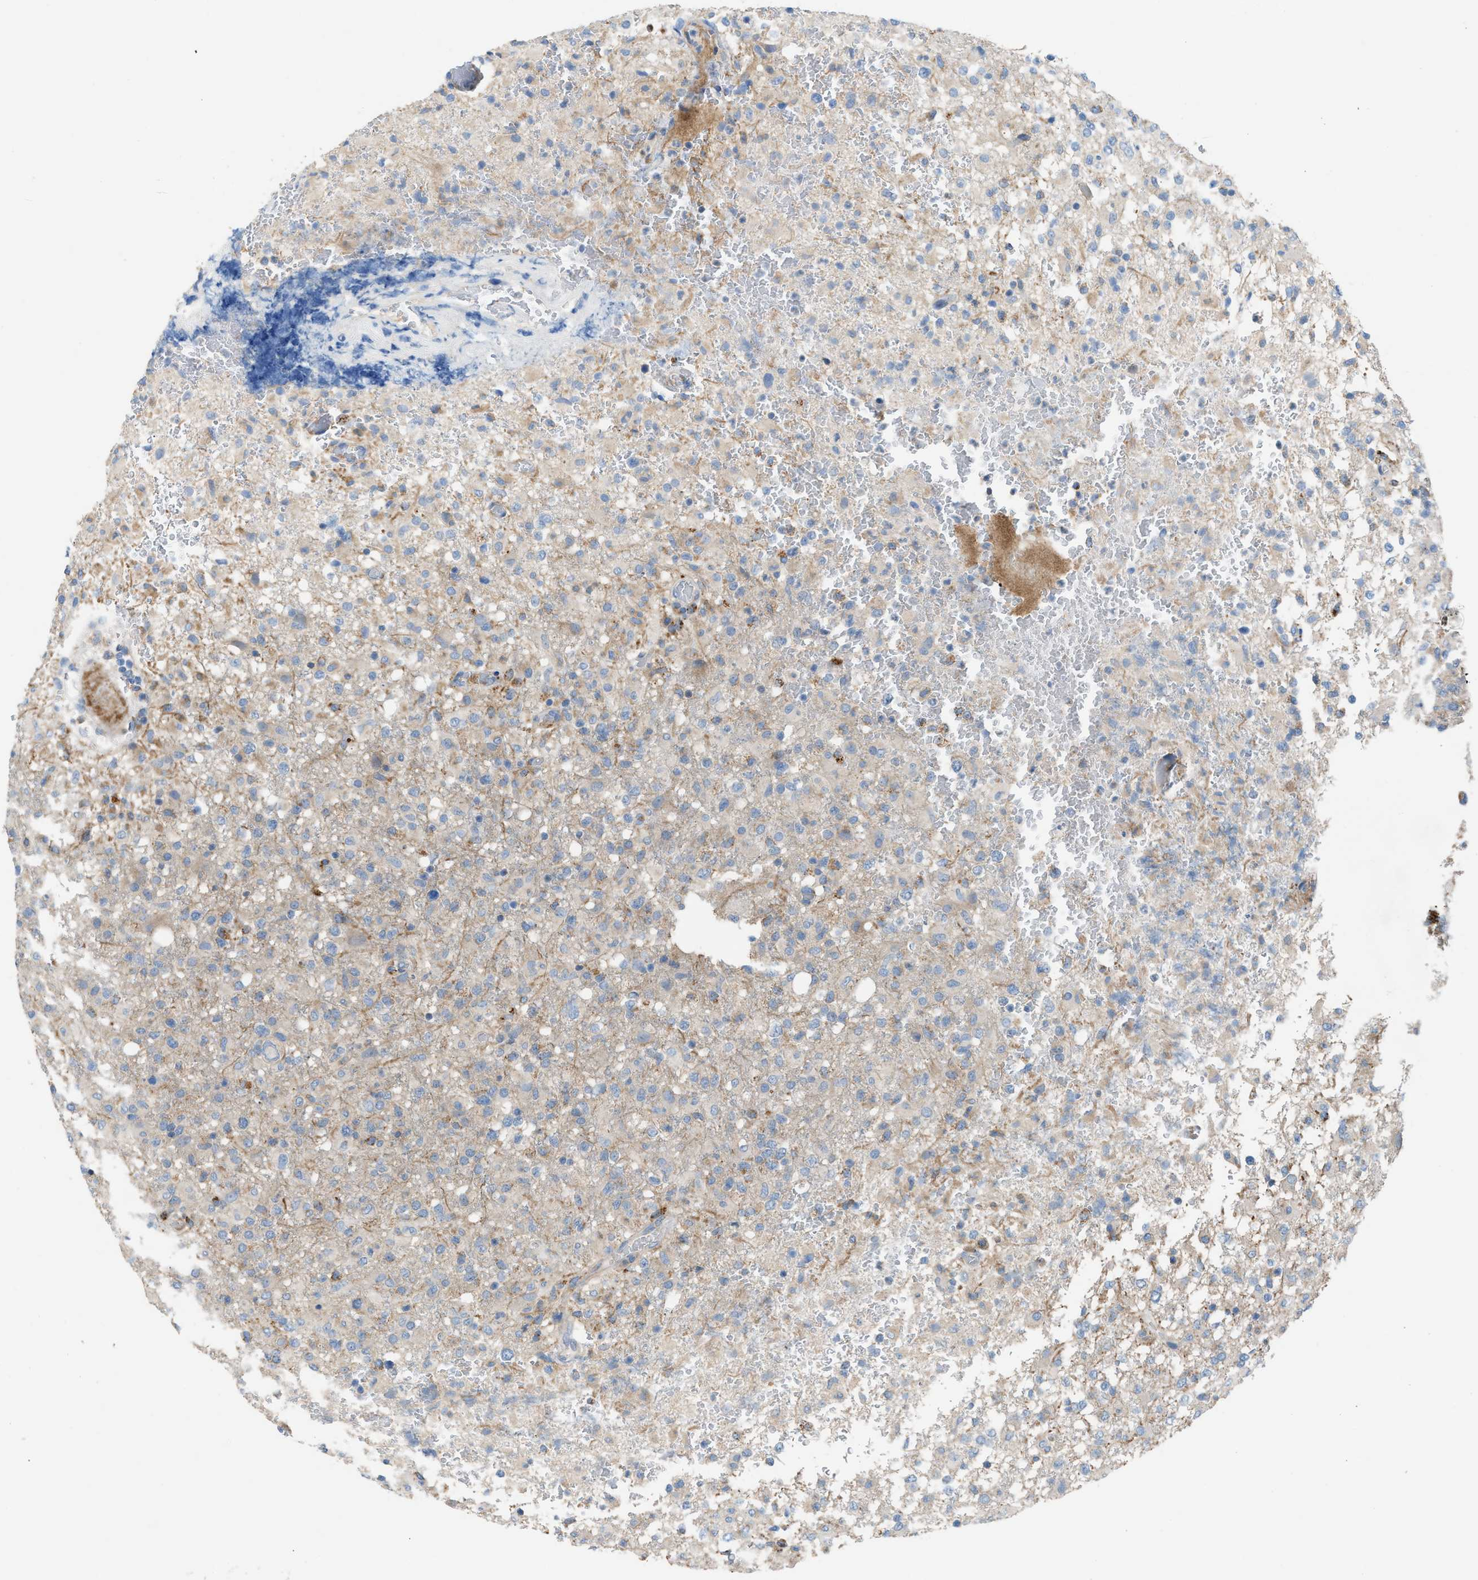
{"staining": {"intensity": "negative", "quantity": "none", "location": "none"}, "tissue": "glioma", "cell_type": "Tumor cells", "image_type": "cancer", "snomed": [{"axis": "morphology", "description": "Glioma, malignant, High grade"}, {"axis": "topography", "description": "Brain"}], "caption": "High magnification brightfield microscopy of glioma stained with DAB (brown) and counterstained with hematoxylin (blue): tumor cells show no significant expression.", "gene": "AOAH", "patient": {"sex": "female", "age": 57}}